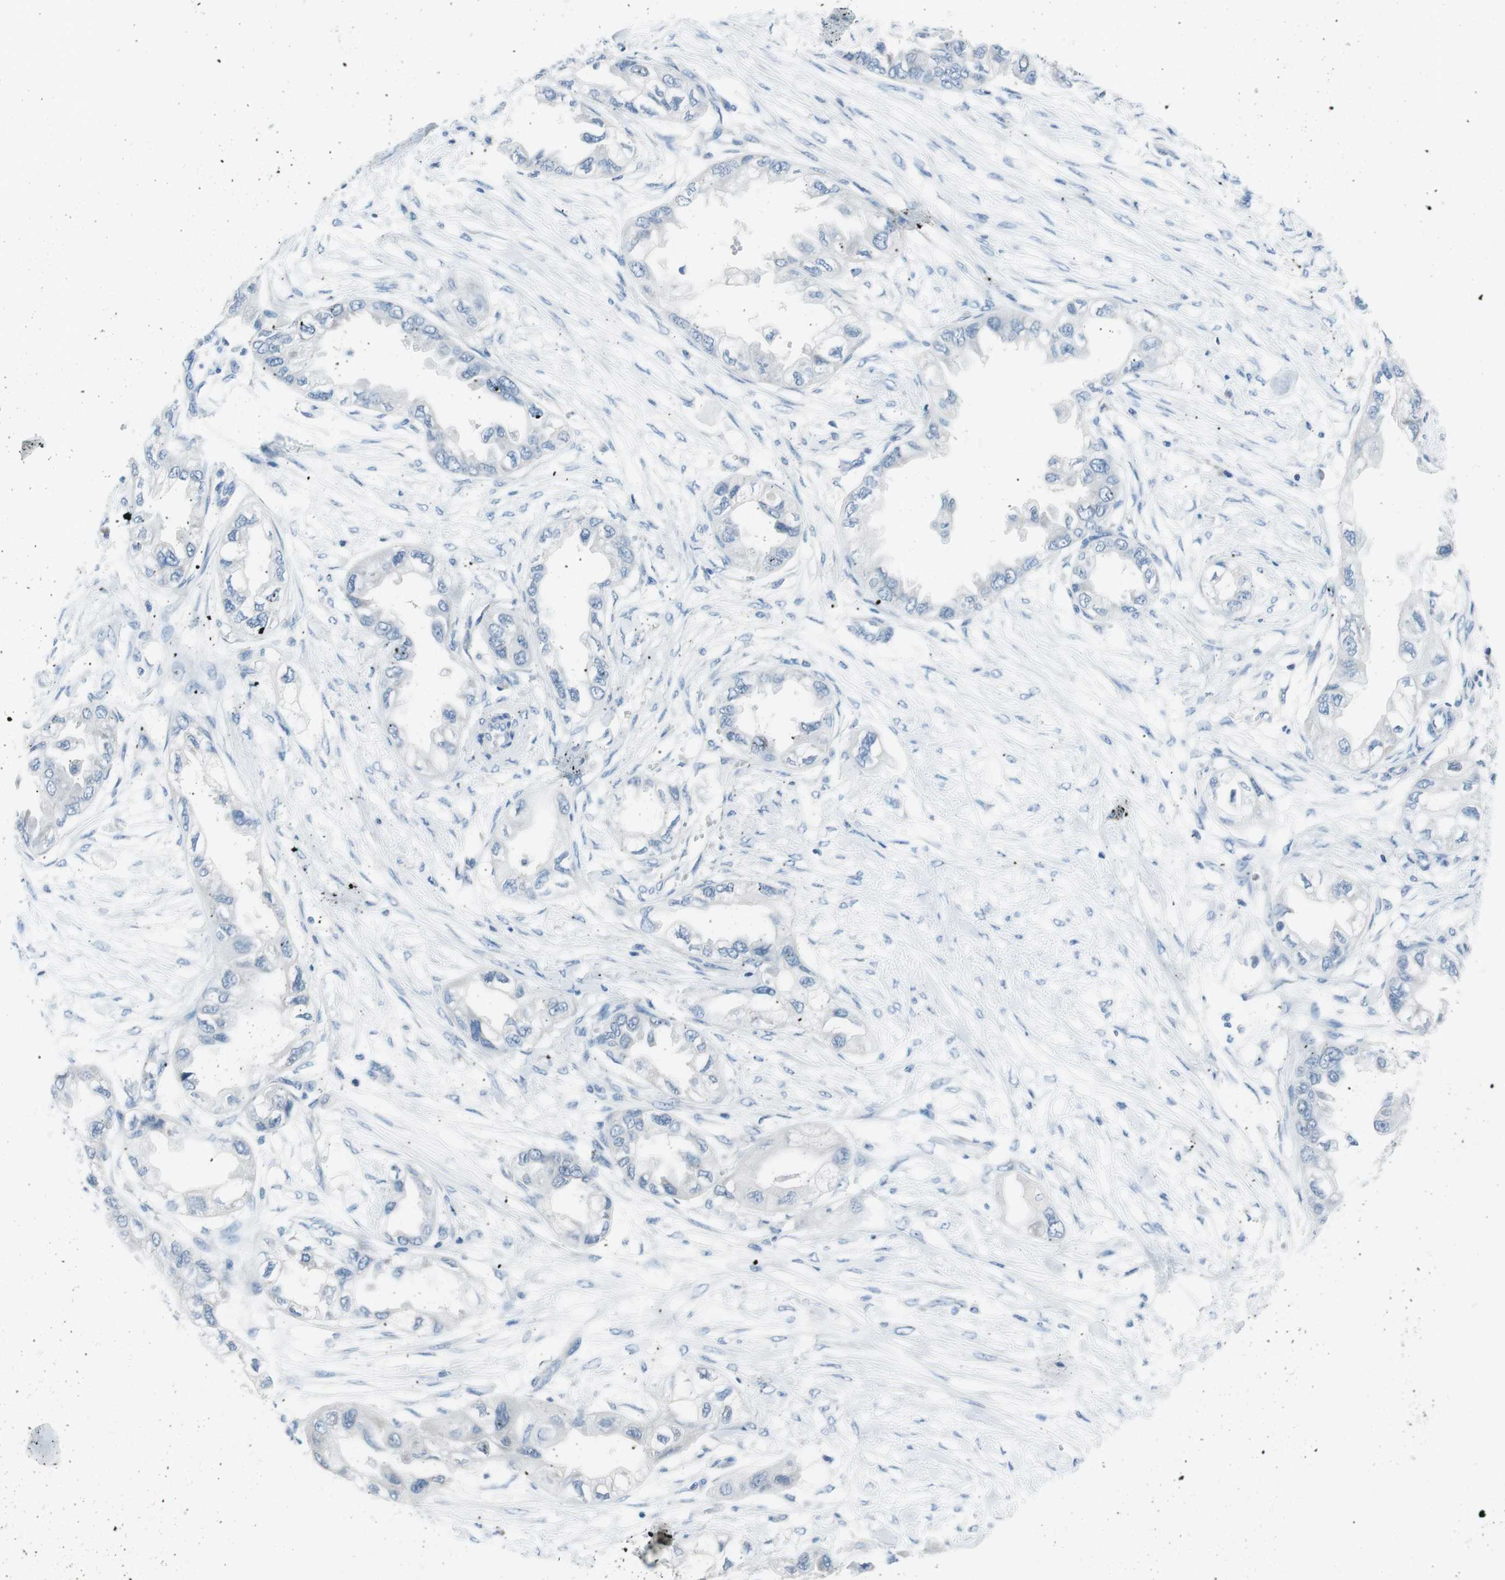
{"staining": {"intensity": "negative", "quantity": "none", "location": "none"}, "tissue": "endometrial cancer", "cell_type": "Tumor cells", "image_type": "cancer", "snomed": [{"axis": "morphology", "description": "Adenocarcinoma, NOS"}, {"axis": "topography", "description": "Endometrium"}], "caption": "IHC of endometrial cancer (adenocarcinoma) displays no expression in tumor cells. Nuclei are stained in blue.", "gene": "EVA1A", "patient": {"sex": "female", "age": 67}}